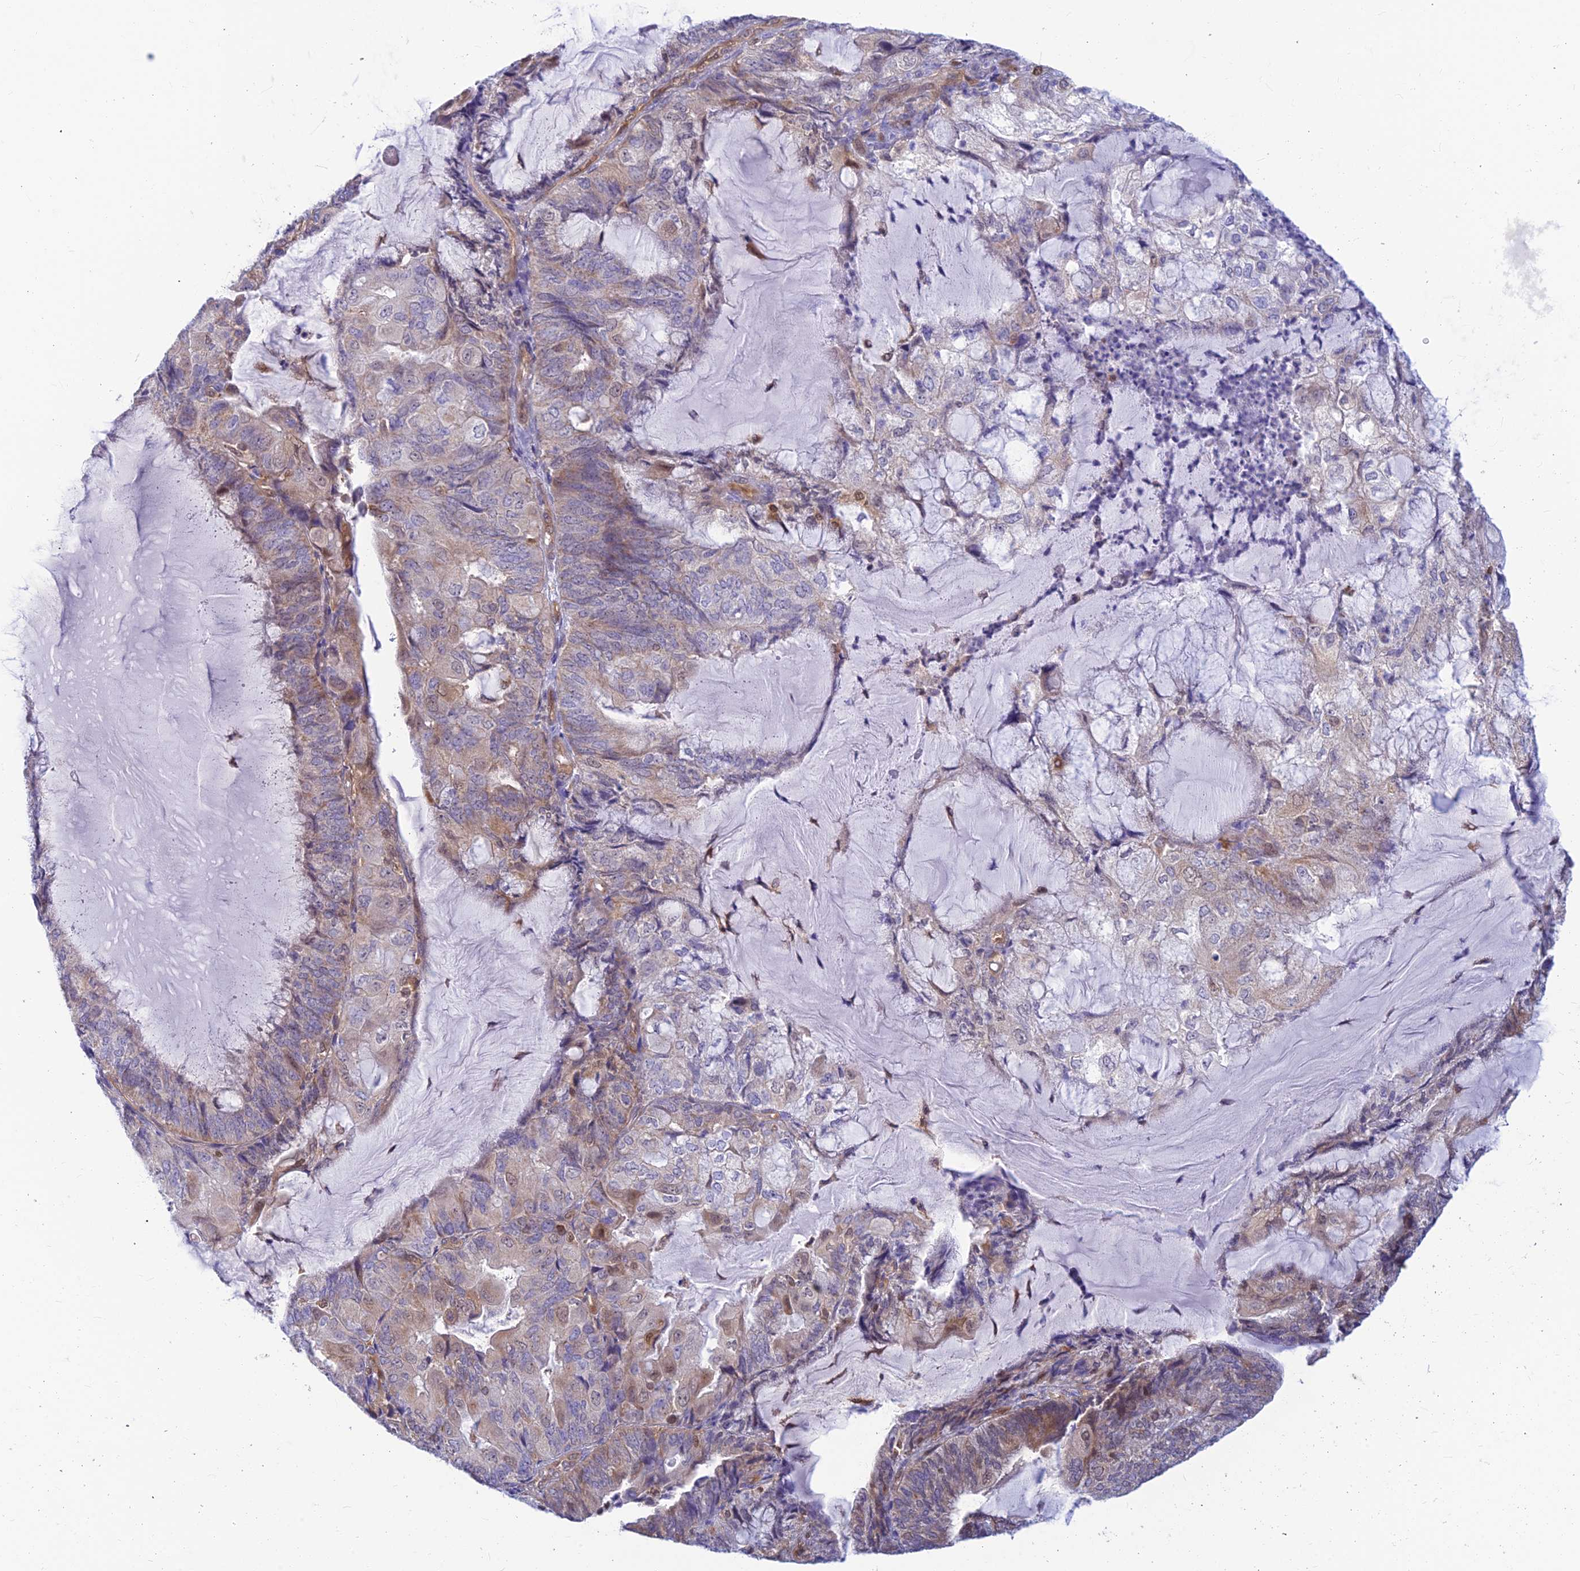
{"staining": {"intensity": "weak", "quantity": "25%-75%", "location": "cytoplasmic/membranous"}, "tissue": "endometrial cancer", "cell_type": "Tumor cells", "image_type": "cancer", "snomed": [{"axis": "morphology", "description": "Adenocarcinoma, NOS"}, {"axis": "topography", "description": "Endometrium"}], "caption": "Tumor cells show weak cytoplasmic/membranous positivity in about 25%-75% of cells in endometrial cancer.", "gene": "LYSMD2", "patient": {"sex": "female", "age": 81}}